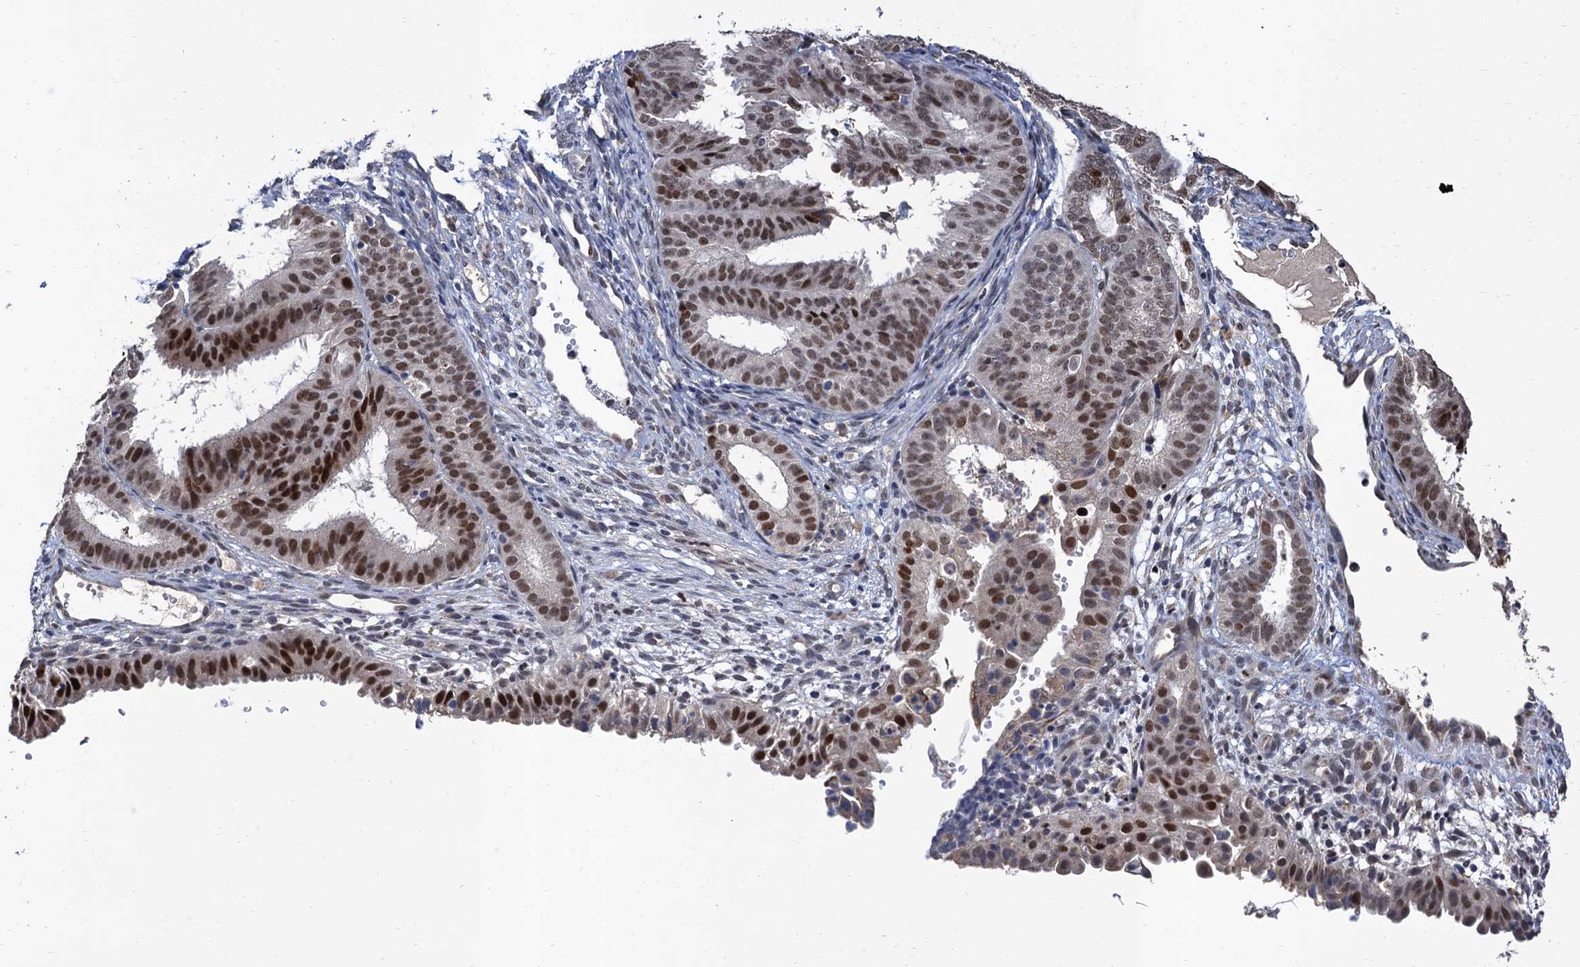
{"staining": {"intensity": "moderate", "quantity": "25%-75%", "location": "nuclear"}, "tissue": "endometrial cancer", "cell_type": "Tumor cells", "image_type": "cancer", "snomed": [{"axis": "morphology", "description": "Adenocarcinoma, NOS"}, {"axis": "topography", "description": "Endometrium"}], "caption": "This histopathology image reveals endometrial cancer stained with immunohistochemistry (IHC) to label a protein in brown. The nuclear of tumor cells show moderate positivity for the protein. Nuclei are counter-stained blue.", "gene": "TSEN34", "patient": {"sex": "female", "age": 51}}